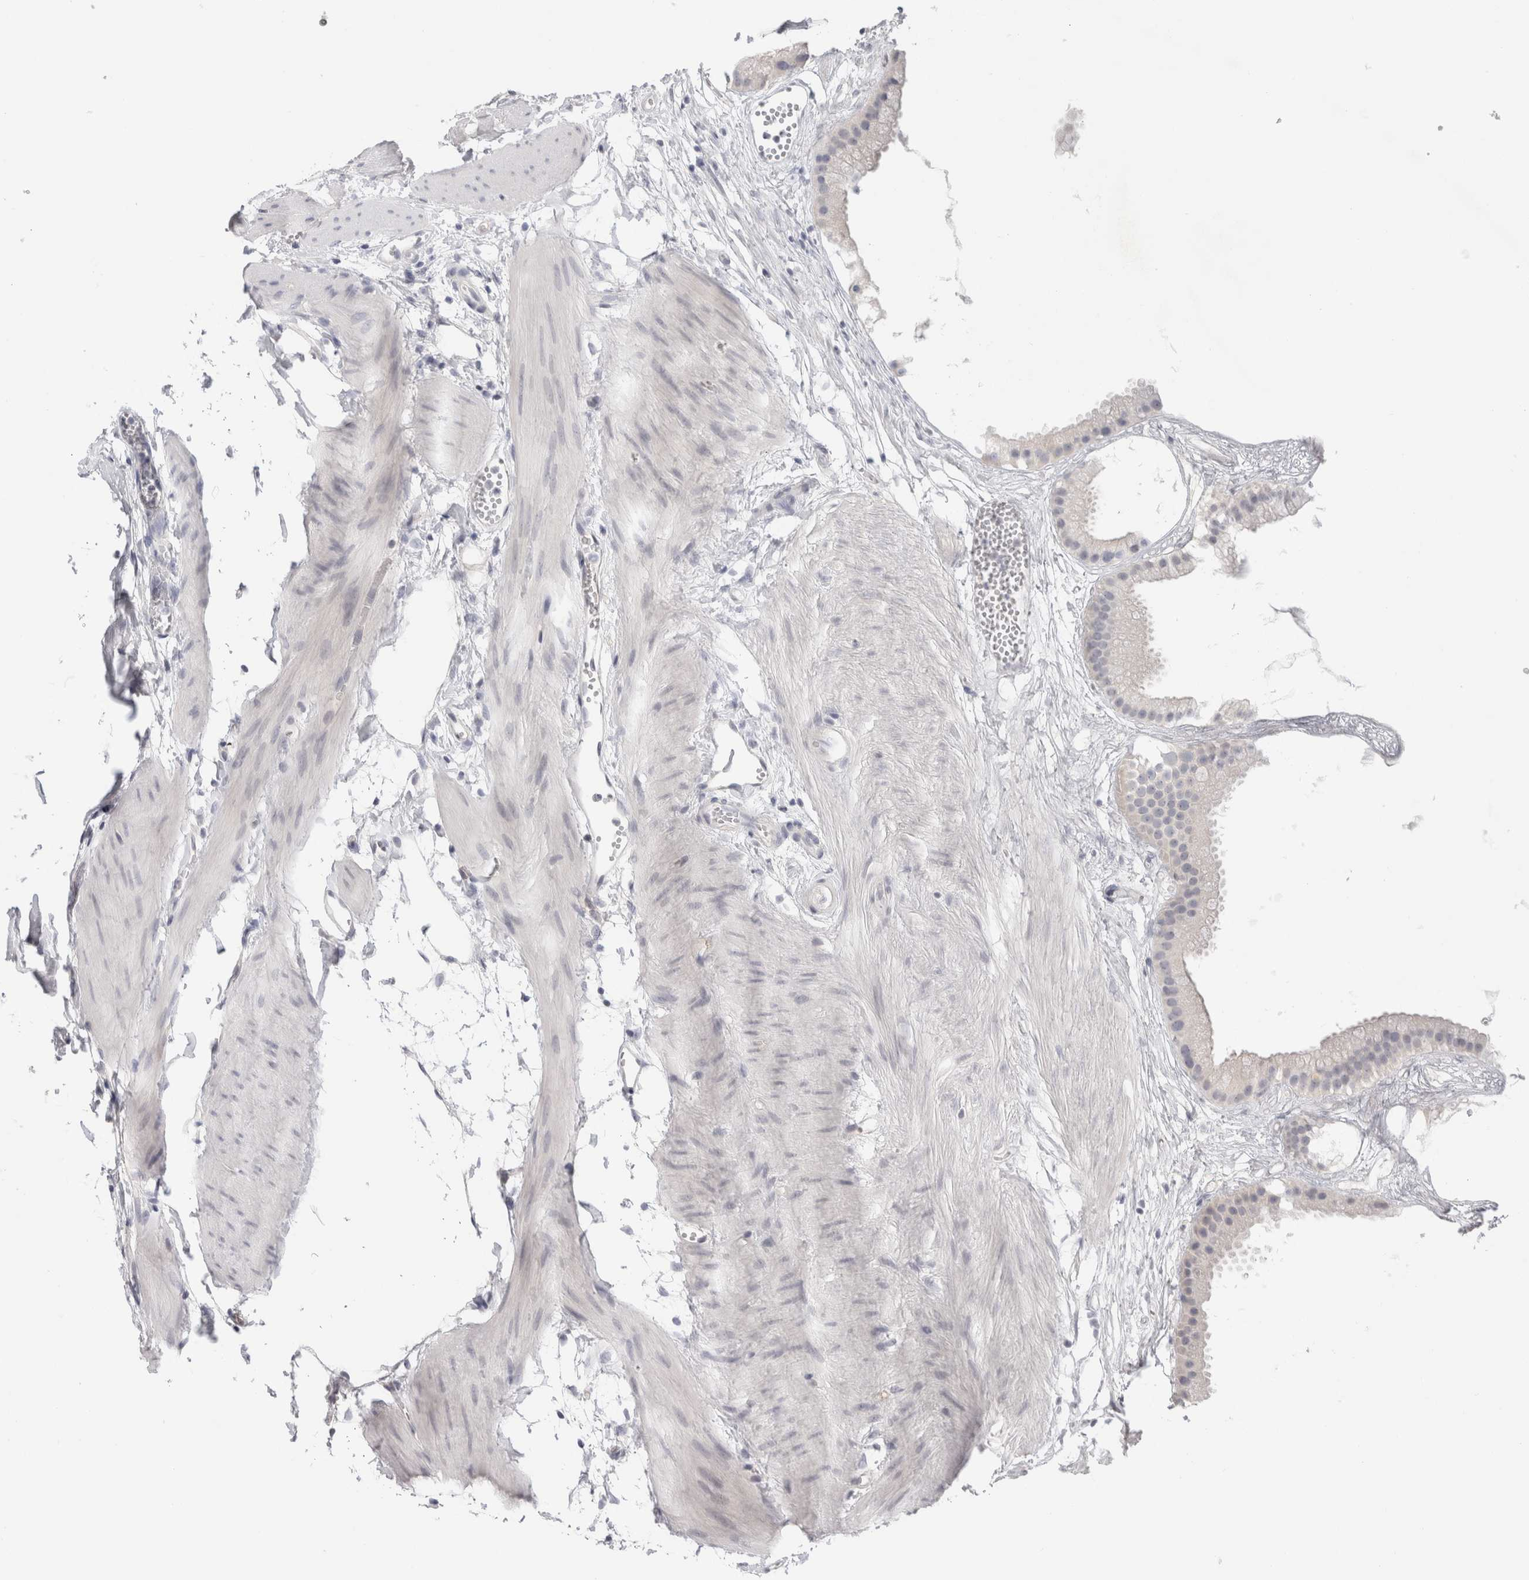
{"staining": {"intensity": "negative", "quantity": "none", "location": "none"}, "tissue": "gallbladder", "cell_type": "Glandular cells", "image_type": "normal", "snomed": [{"axis": "morphology", "description": "Normal tissue, NOS"}, {"axis": "topography", "description": "Gallbladder"}], "caption": "High magnification brightfield microscopy of unremarkable gallbladder stained with DAB (3,3'-diaminobenzidine) (brown) and counterstained with hematoxylin (blue): glandular cells show no significant positivity. (DAB (3,3'-diaminobenzidine) immunohistochemistry (IHC) with hematoxylin counter stain).", "gene": "TONSL", "patient": {"sex": "female", "age": 64}}